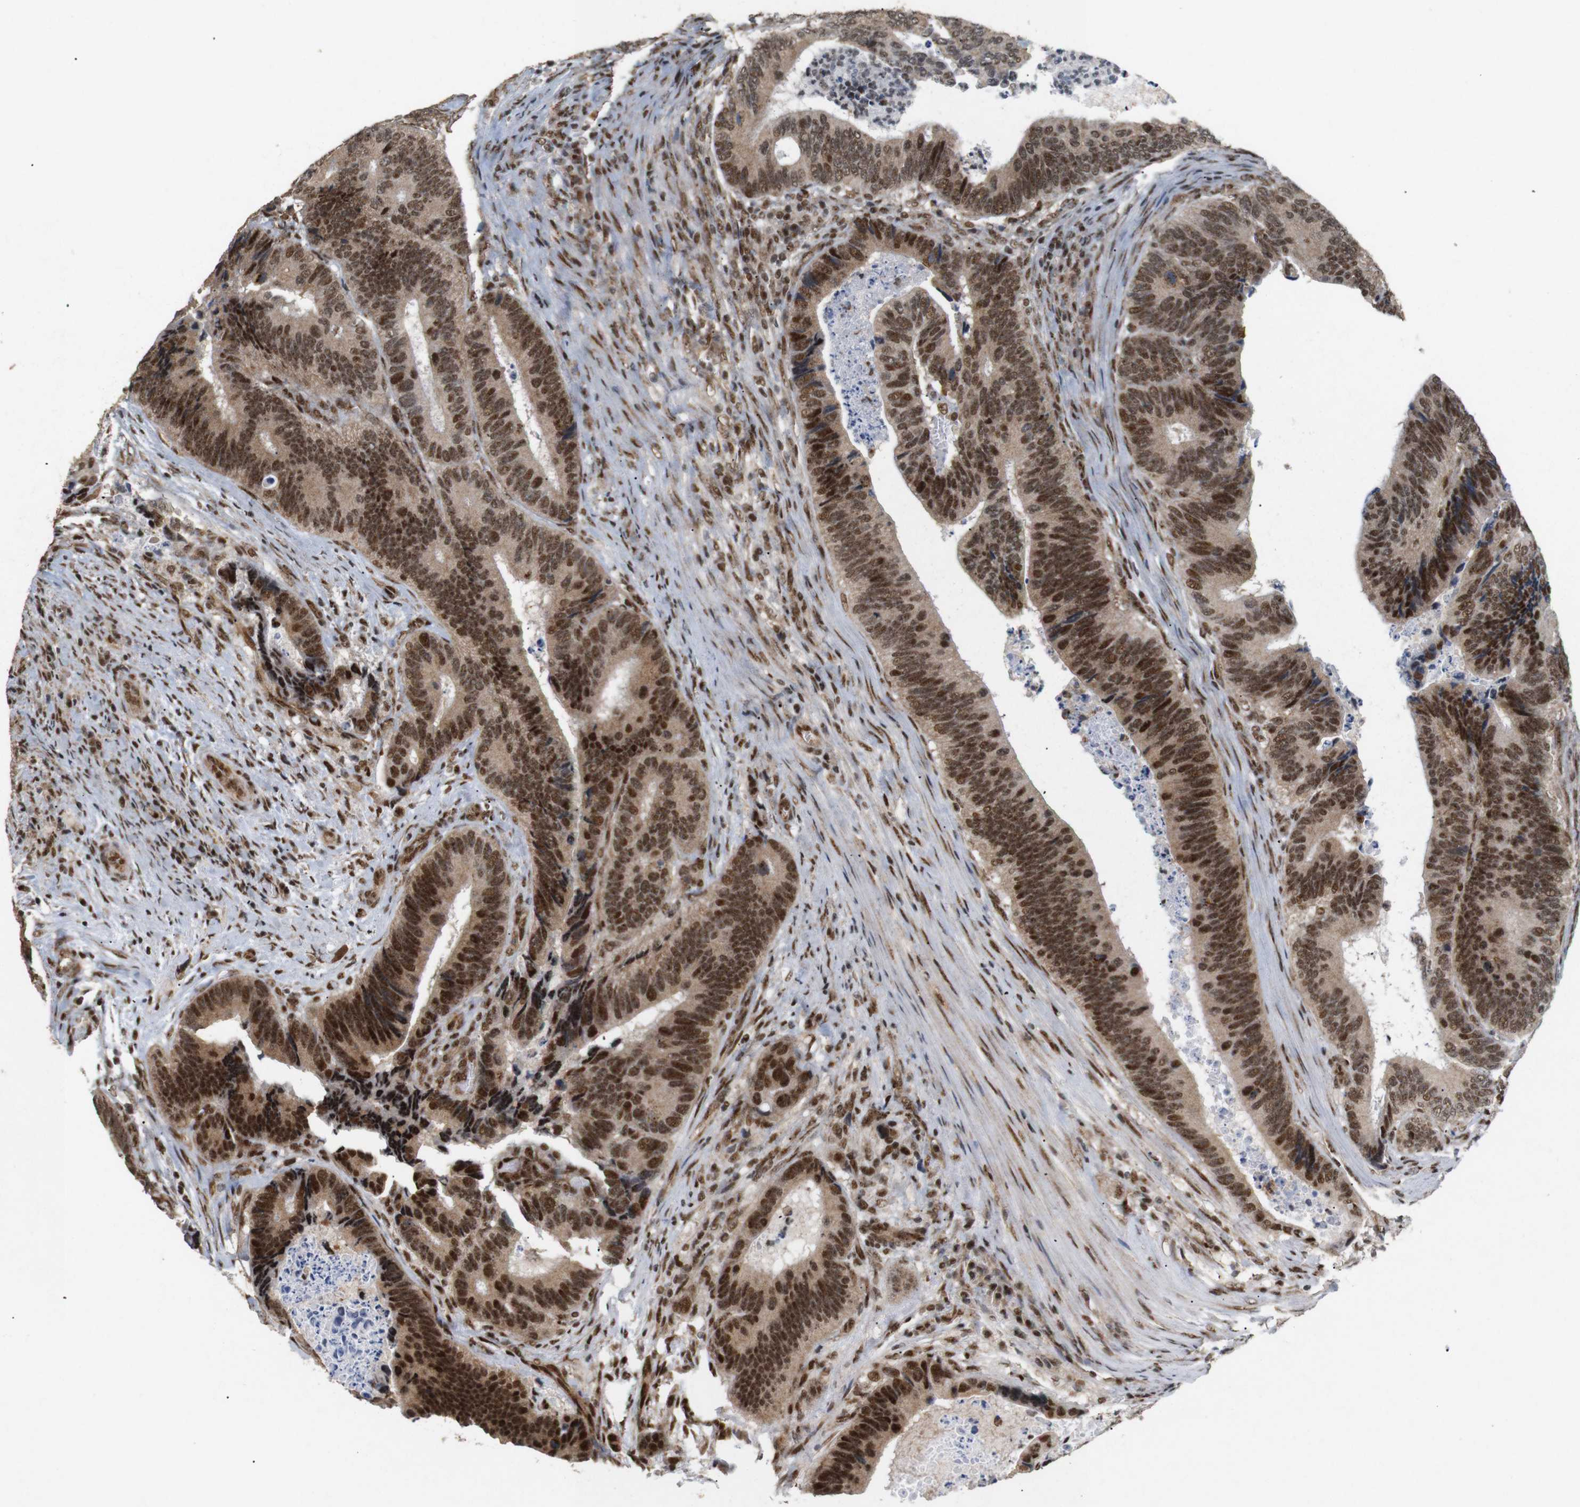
{"staining": {"intensity": "strong", "quantity": ">75%", "location": "cytoplasmic/membranous,nuclear"}, "tissue": "colorectal cancer", "cell_type": "Tumor cells", "image_type": "cancer", "snomed": [{"axis": "morphology", "description": "Inflammation, NOS"}, {"axis": "morphology", "description": "Adenocarcinoma, NOS"}, {"axis": "topography", "description": "Colon"}], "caption": "The photomicrograph exhibits a brown stain indicating the presence of a protein in the cytoplasmic/membranous and nuclear of tumor cells in colorectal adenocarcinoma. The staining is performed using DAB brown chromogen to label protein expression. The nuclei are counter-stained blue using hematoxylin.", "gene": "PYM1", "patient": {"sex": "male", "age": 72}}